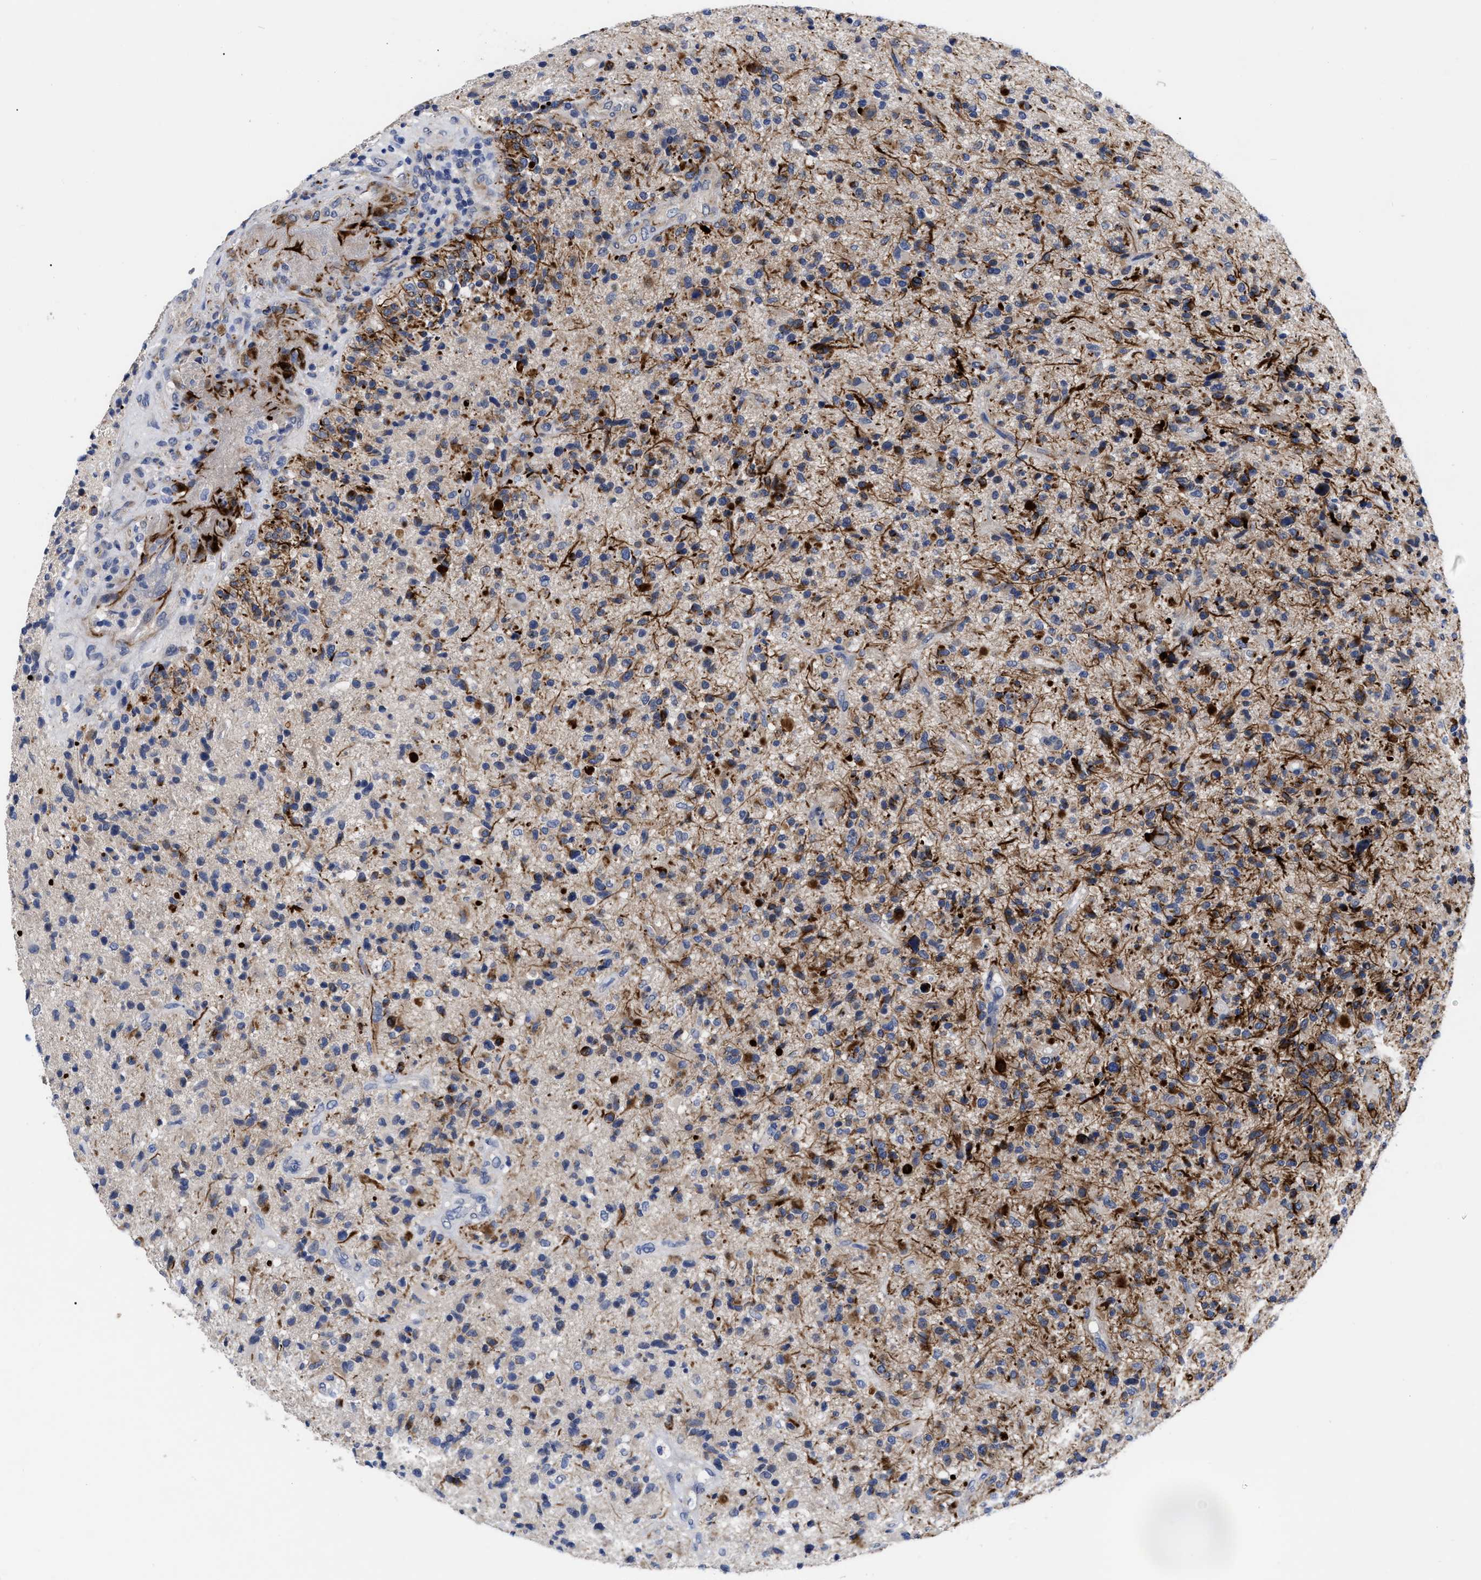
{"staining": {"intensity": "negative", "quantity": "none", "location": "none"}, "tissue": "glioma", "cell_type": "Tumor cells", "image_type": "cancer", "snomed": [{"axis": "morphology", "description": "Glioma, malignant, High grade"}, {"axis": "topography", "description": "Brain"}], "caption": "The histopathology image demonstrates no staining of tumor cells in malignant glioma (high-grade).", "gene": "CCN5", "patient": {"sex": "male", "age": 72}}